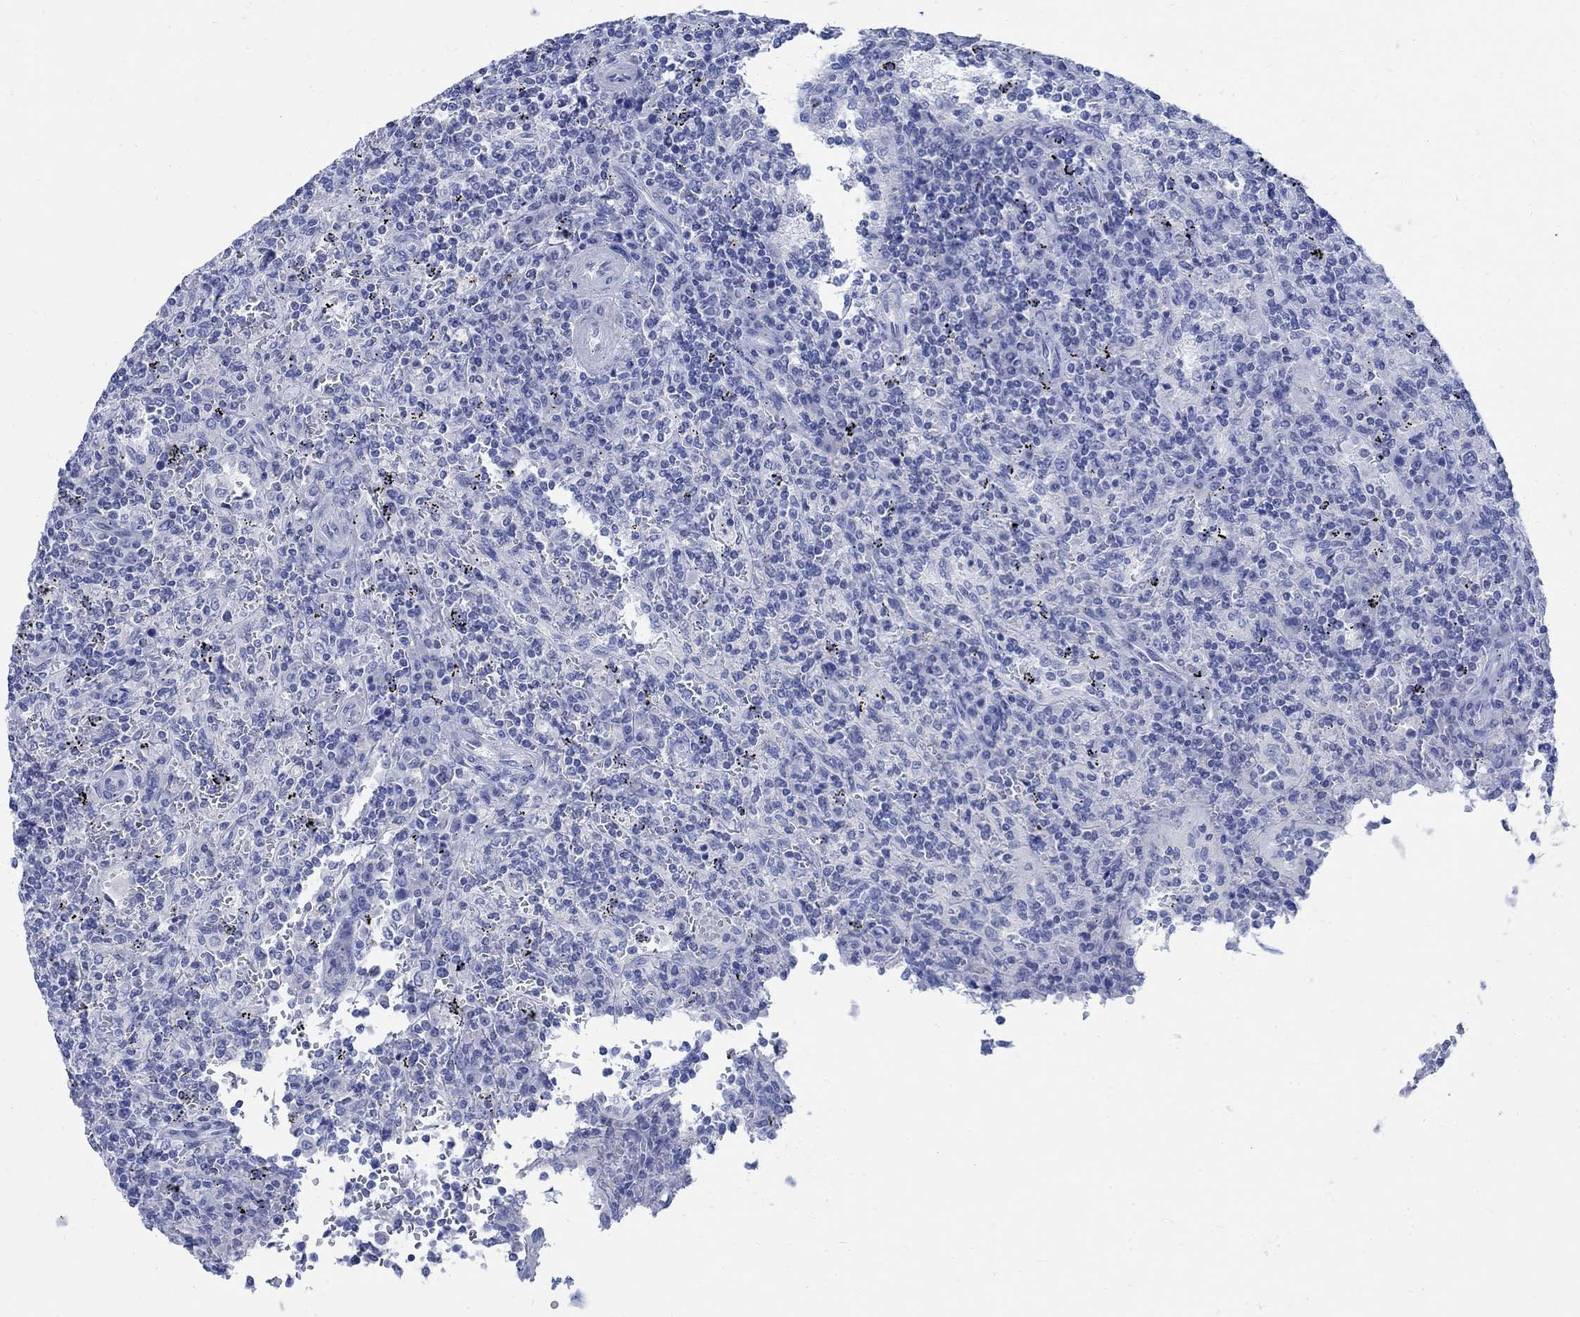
{"staining": {"intensity": "negative", "quantity": "none", "location": "none"}, "tissue": "lymphoma", "cell_type": "Tumor cells", "image_type": "cancer", "snomed": [{"axis": "morphology", "description": "Malignant lymphoma, non-Hodgkin's type, Low grade"}, {"axis": "topography", "description": "Spleen"}], "caption": "The immunohistochemistry (IHC) micrograph has no significant expression in tumor cells of lymphoma tissue.", "gene": "CAMK2N1", "patient": {"sex": "male", "age": 62}}